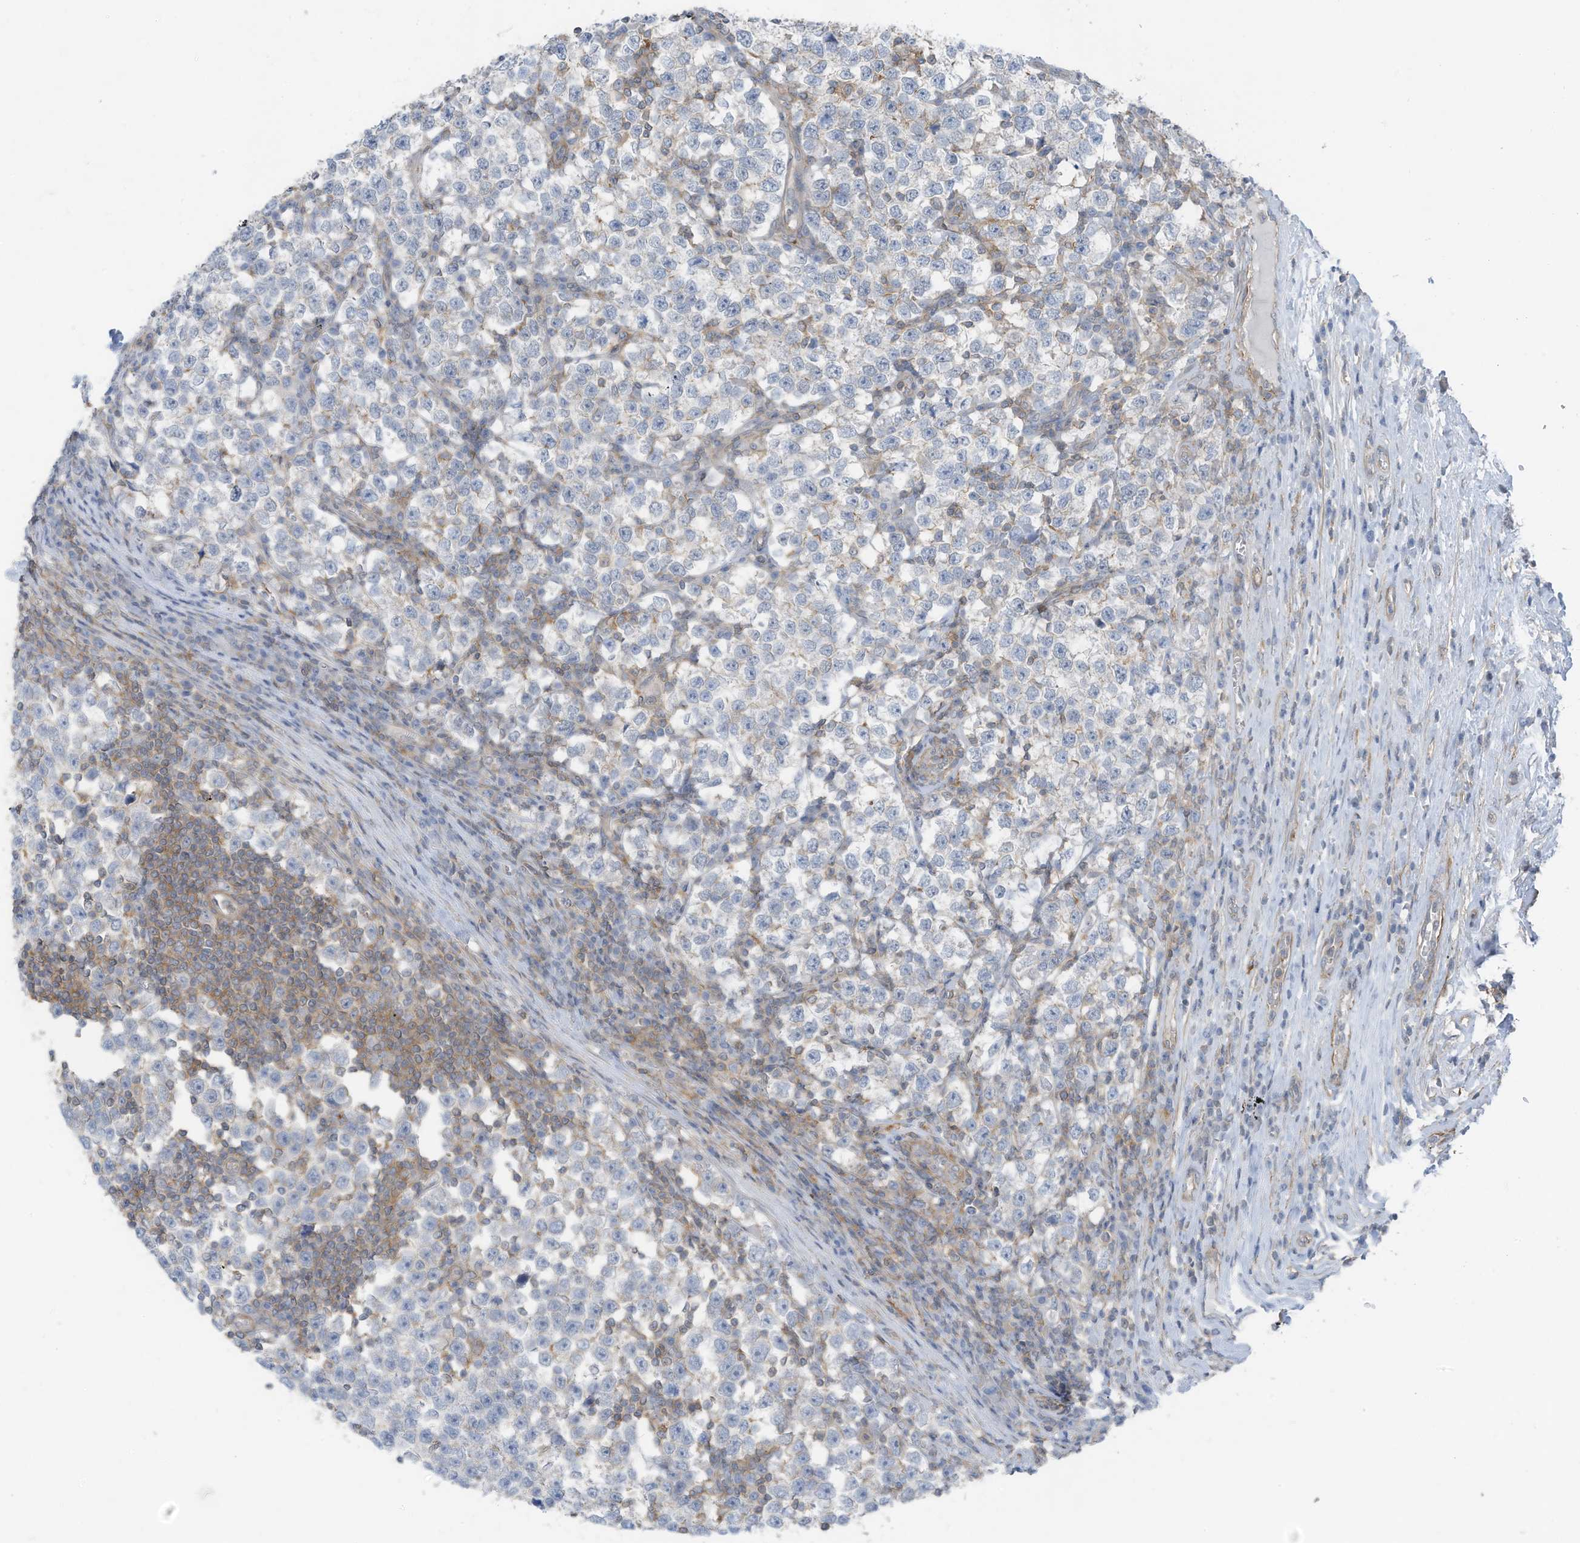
{"staining": {"intensity": "negative", "quantity": "none", "location": "none"}, "tissue": "testis cancer", "cell_type": "Tumor cells", "image_type": "cancer", "snomed": [{"axis": "morphology", "description": "Normal tissue, NOS"}, {"axis": "morphology", "description": "Seminoma, NOS"}, {"axis": "topography", "description": "Testis"}], "caption": "Micrograph shows no protein expression in tumor cells of testis seminoma tissue. (DAB immunohistochemistry (IHC) with hematoxylin counter stain).", "gene": "ZNF846", "patient": {"sex": "male", "age": 43}}